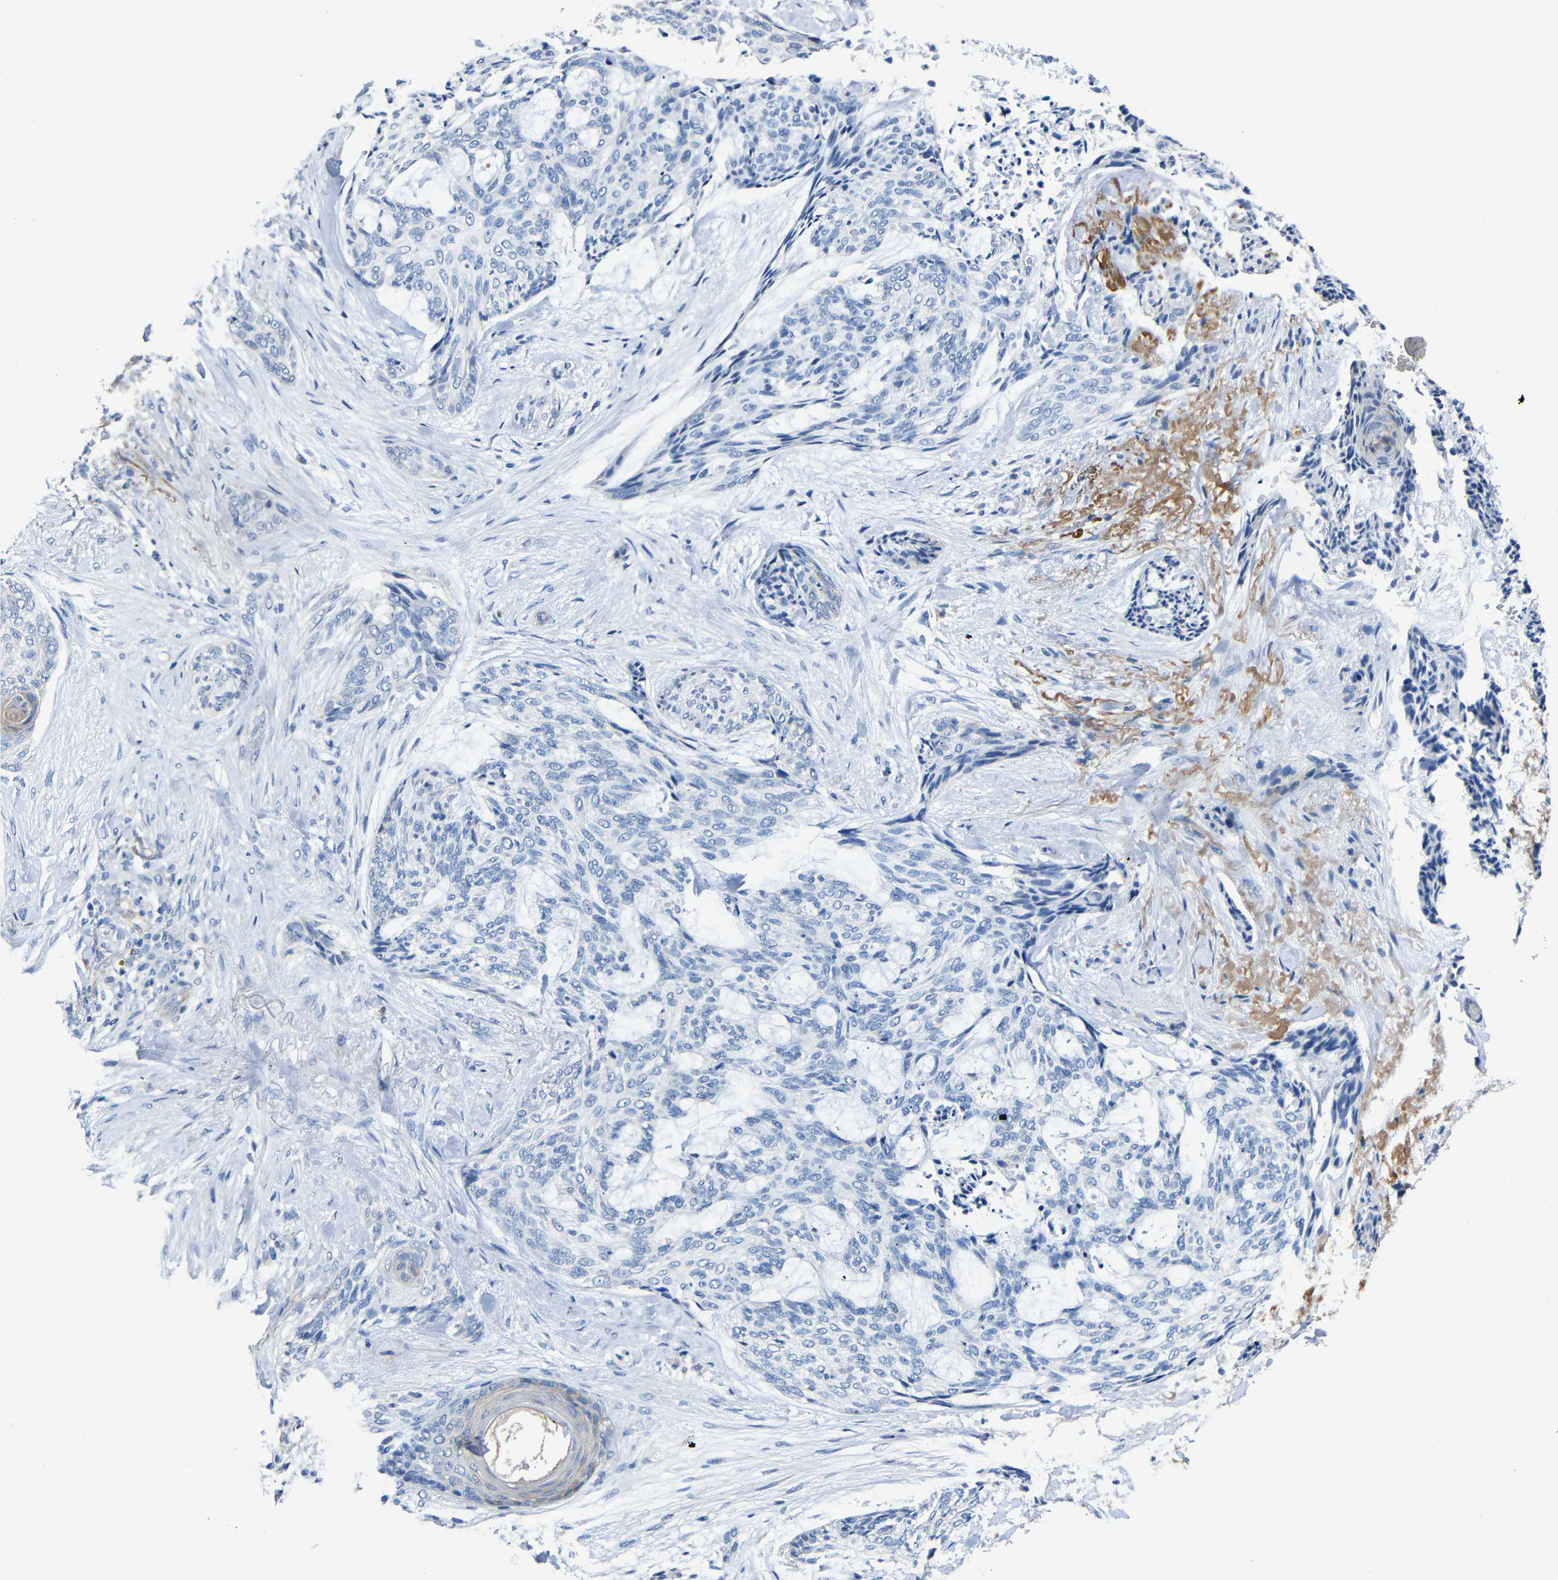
{"staining": {"intensity": "negative", "quantity": "none", "location": "none"}, "tissue": "skin cancer", "cell_type": "Tumor cells", "image_type": "cancer", "snomed": [{"axis": "morphology", "description": "Normal tissue, NOS"}, {"axis": "morphology", "description": "Basal cell carcinoma"}, {"axis": "topography", "description": "Skin"}], "caption": "DAB immunohistochemical staining of skin cancer (basal cell carcinoma) shows no significant positivity in tumor cells. (Brightfield microscopy of DAB immunohistochemistry (IHC) at high magnification).", "gene": "ACKR2", "patient": {"sex": "female", "age": 71}}